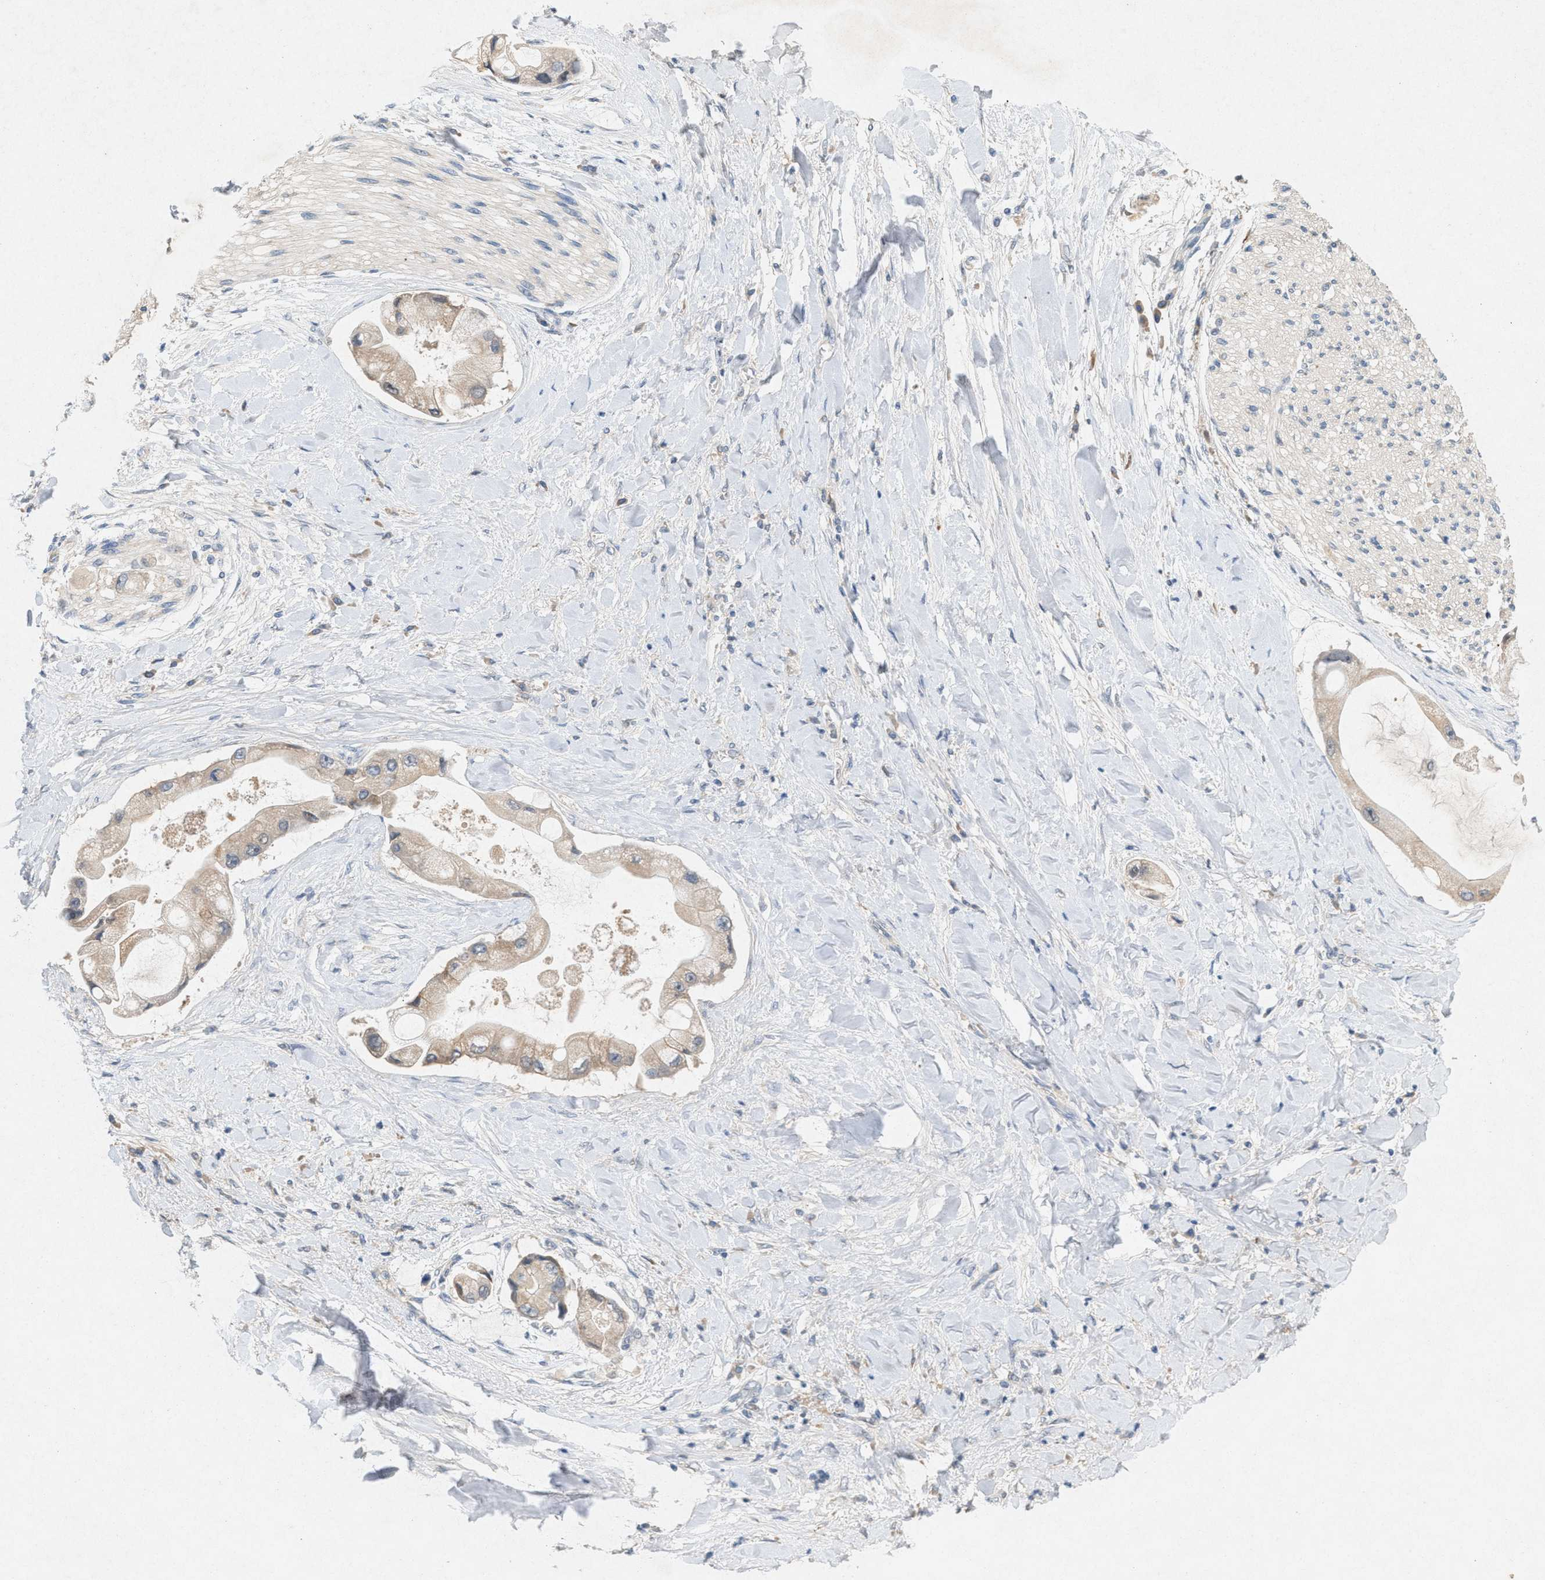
{"staining": {"intensity": "weak", "quantity": "25%-75%", "location": "cytoplasmic/membranous"}, "tissue": "liver cancer", "cell_type": "Tumor cells", "image_type": "cancer", "snomed": [{"axis": "morphology", "description": "Cholangiocarcinoma"}, {"axis": "topography", "description": "Liver"}], "caption": "A micrograph showing weak cytoplasmic/membranous expression in approximately 25%-75% of tumor cells in cholangiocarcinoma (liver), as visualized by brown immunohistochemical staining.", "gene": "DCAF7", "patient": {"sex": "male", "age": 50}}